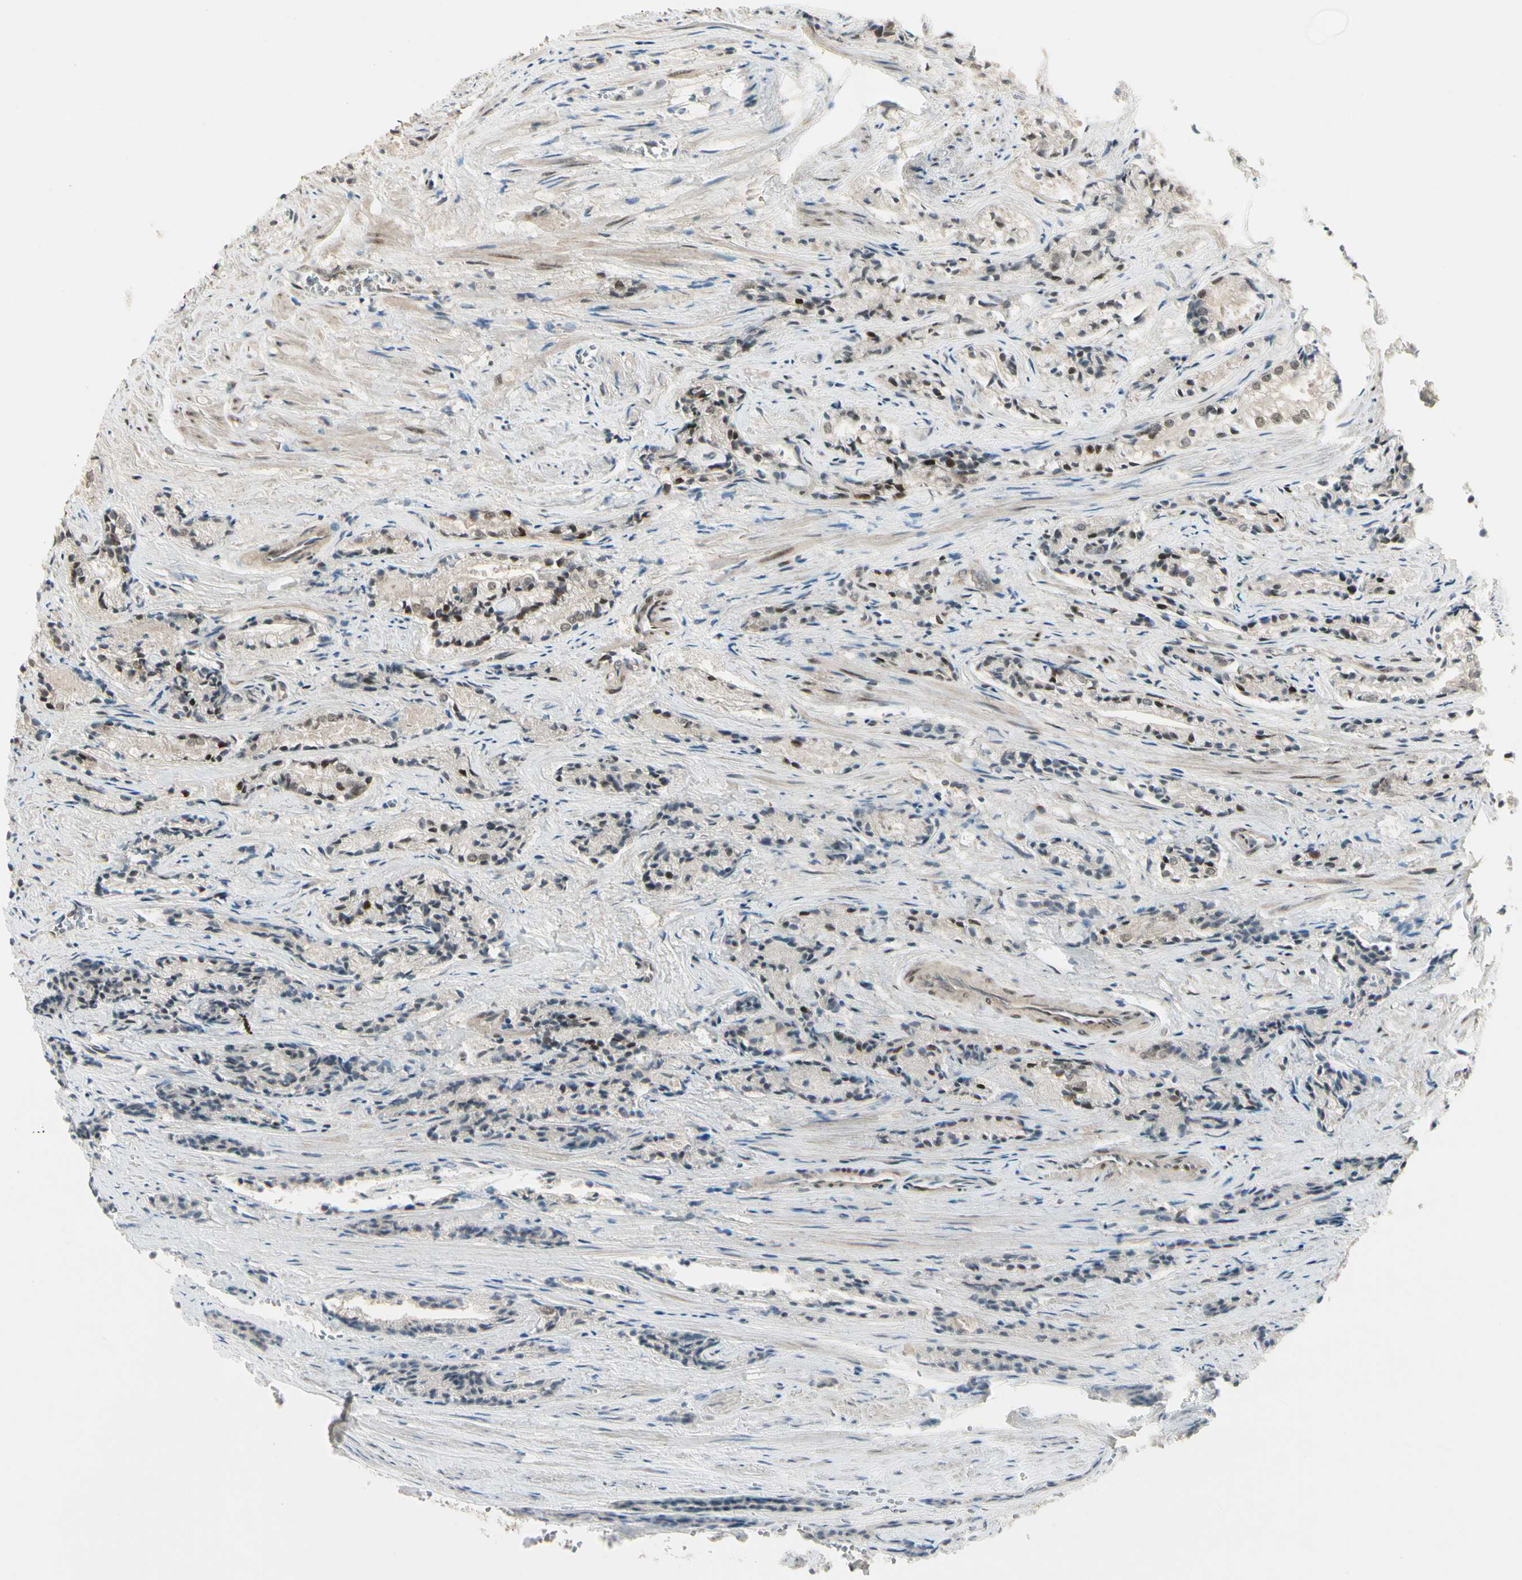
{"staining": {"intensity": "weak", "quantity": ">75%", "location": "cytoplasmic/membranous,nuclear"}, "tissue": "prostate cancer", "cell_type": "Tumor cells", "image_type": "cancer", "snomed": [{"axis": "morphology", "description": "Adenocarcinoma, Low grade"}, {"axis": "topography", "description": "Prostate"}], "caption": "Protein expression analysis of prostate low-grade adenocarcinoma demonstrates weak cytoplasmic/membranous and nuclear staining in about >75% of tumor cells.", "gene": "GTF3A", "patient": {"sex": "male", "age": 60}}